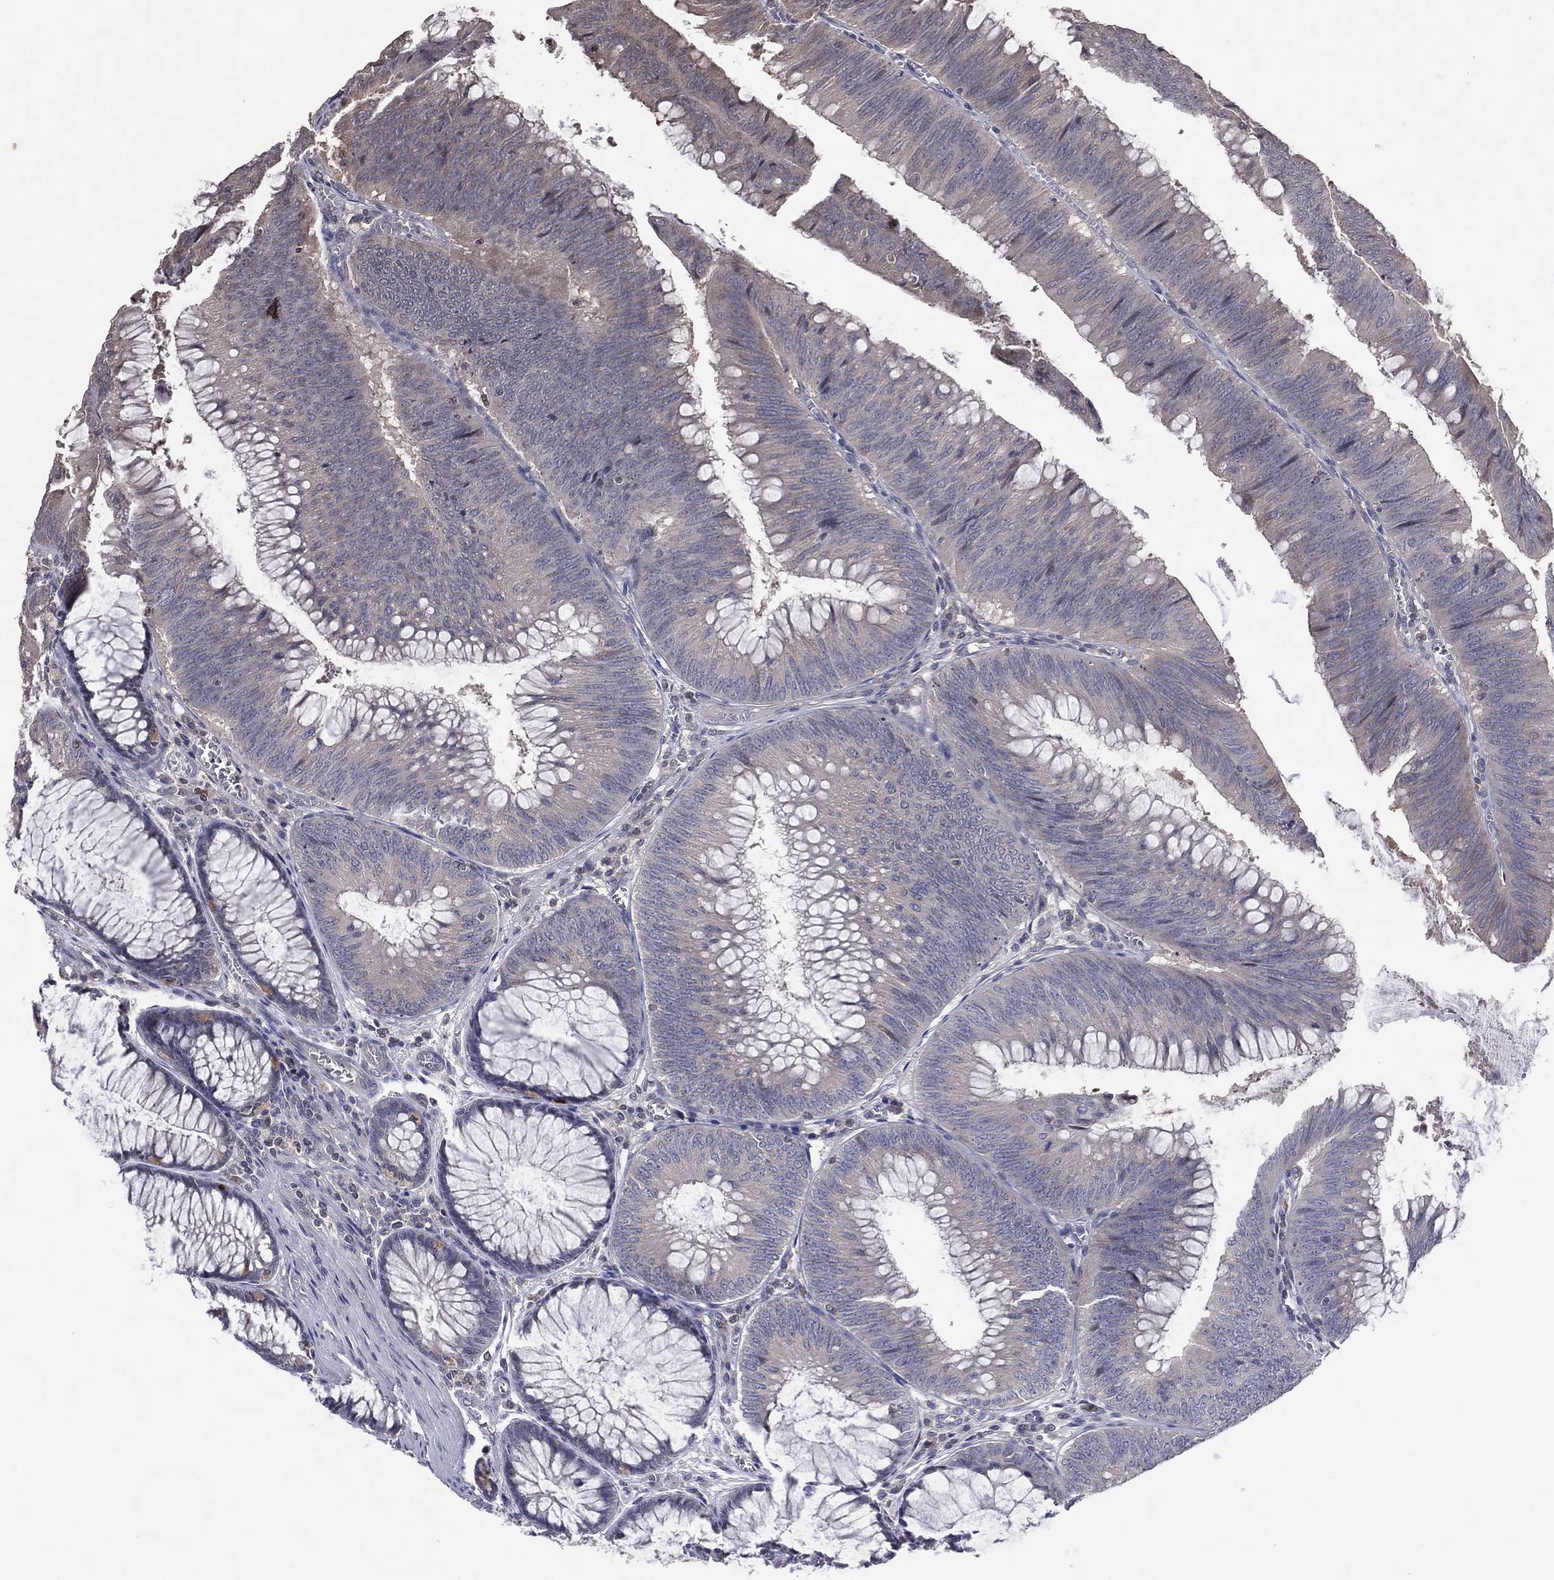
{"staining": {"intensity": "negative", "quantity": "none", "location": "none"}, "tissue": "colorectal cancer", "cell_type": "Tumor cells", "image_type": "cancer", "snomed": [{"axis": "morphology", "description": "Adenocarcinoma, NOS"}, {"axis": "topography", "description": "Rectum"}], "caption": "Immunohistochemistry (IHC) of colorectal cancer (adenocarcinoma) reveals no positivity in tumor cells.", "gene": "DNAH7", "patient": {"sex": "female", "age": 72}}